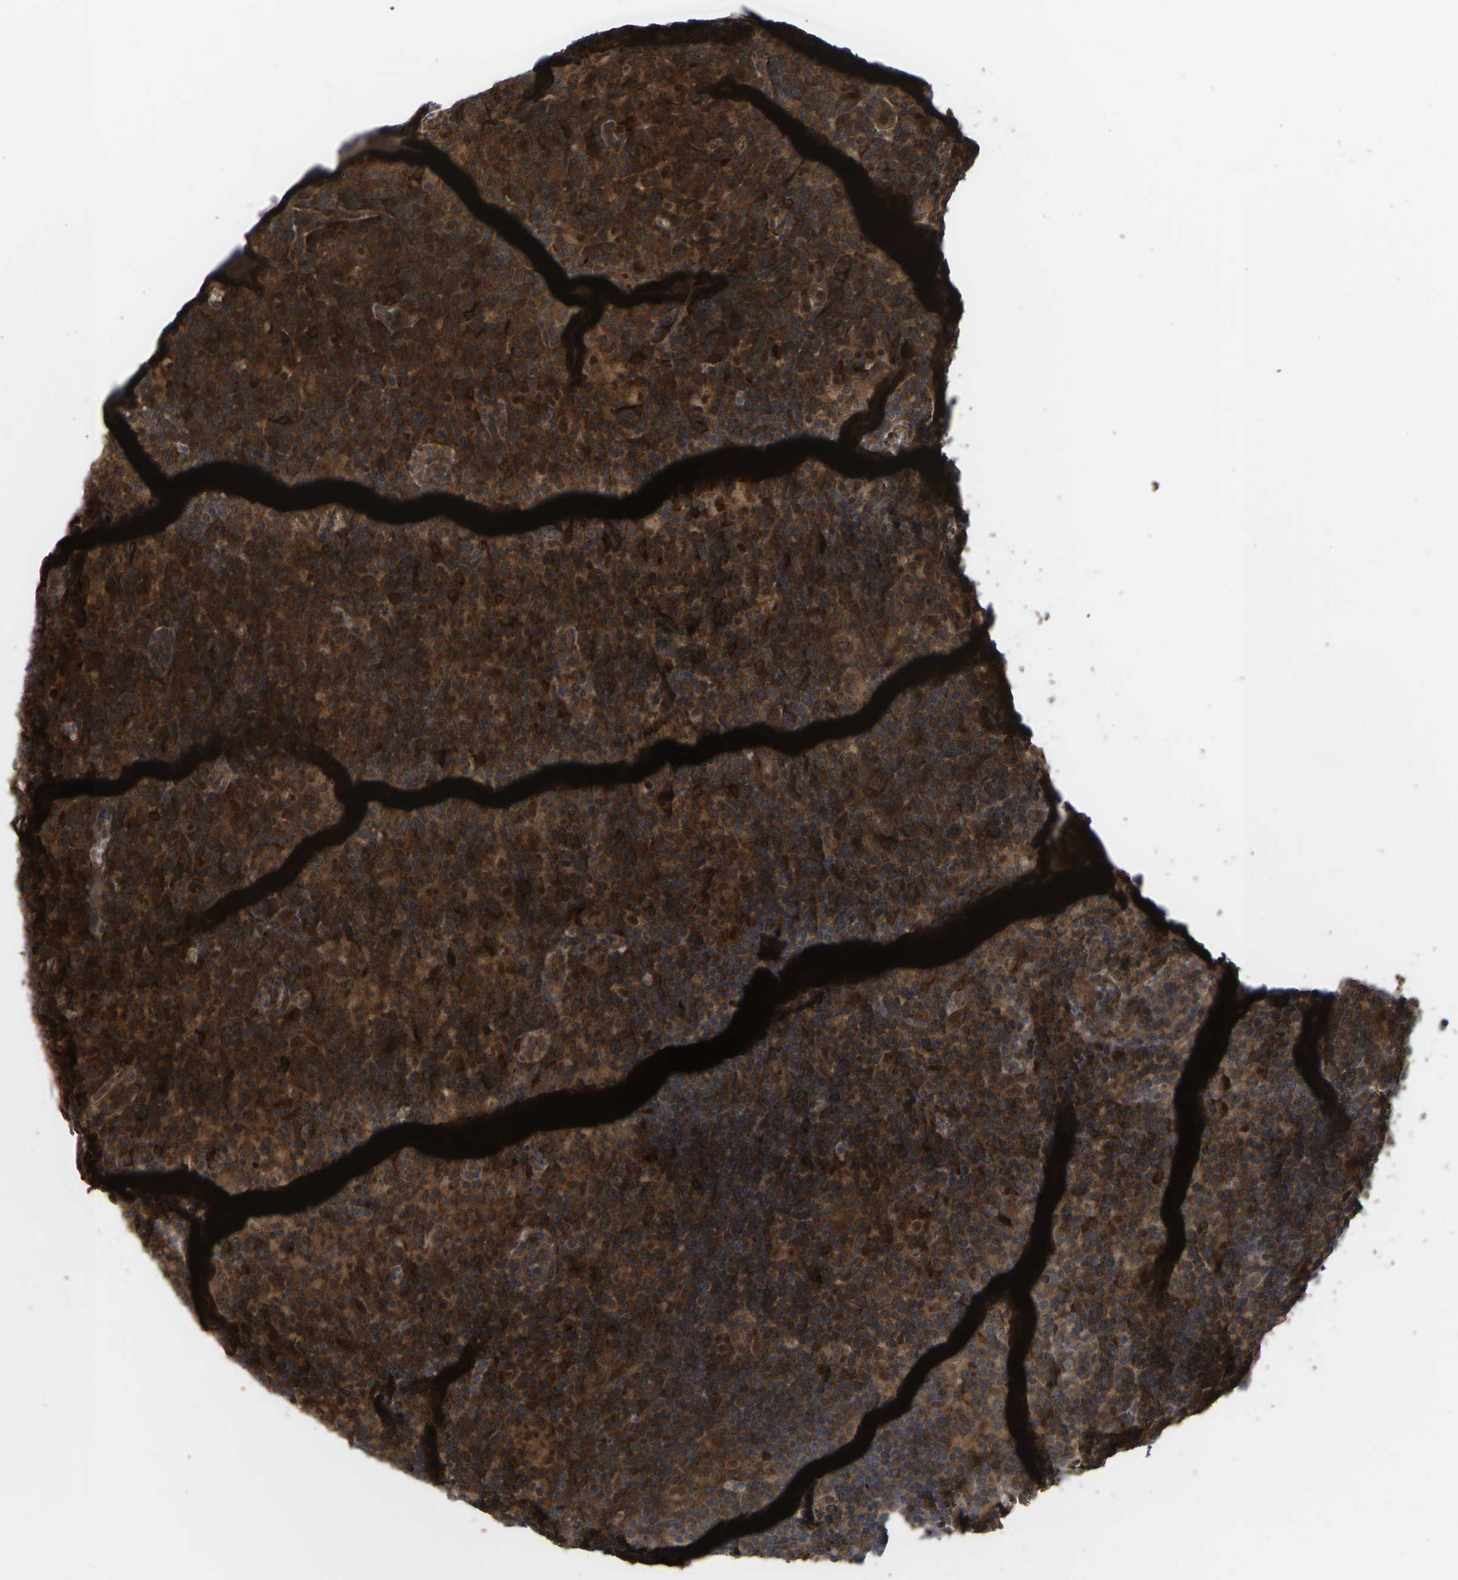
{"staining": {"intensity": "strong", "quantity": ">75%", "location": "cytoplasmic/membranous"}, "tissue": "lymphoma", "cell_type": "Tumor cells", "image_type": "cancer", "snomed": [{"axis": "morphology", "description": "Hodgkin's disease, NOS"}, {"axis": "topography", "description": "Lymph node"}], "caption": "High-power microscopy captured an immunohistochemistry histopathology image of lymphoma, revealing strong cytoplasmic/membranous staining in about >75% of tumor cells.", "gene": "CYP7B1", "patient": {"sex": "female", "age": 57}}